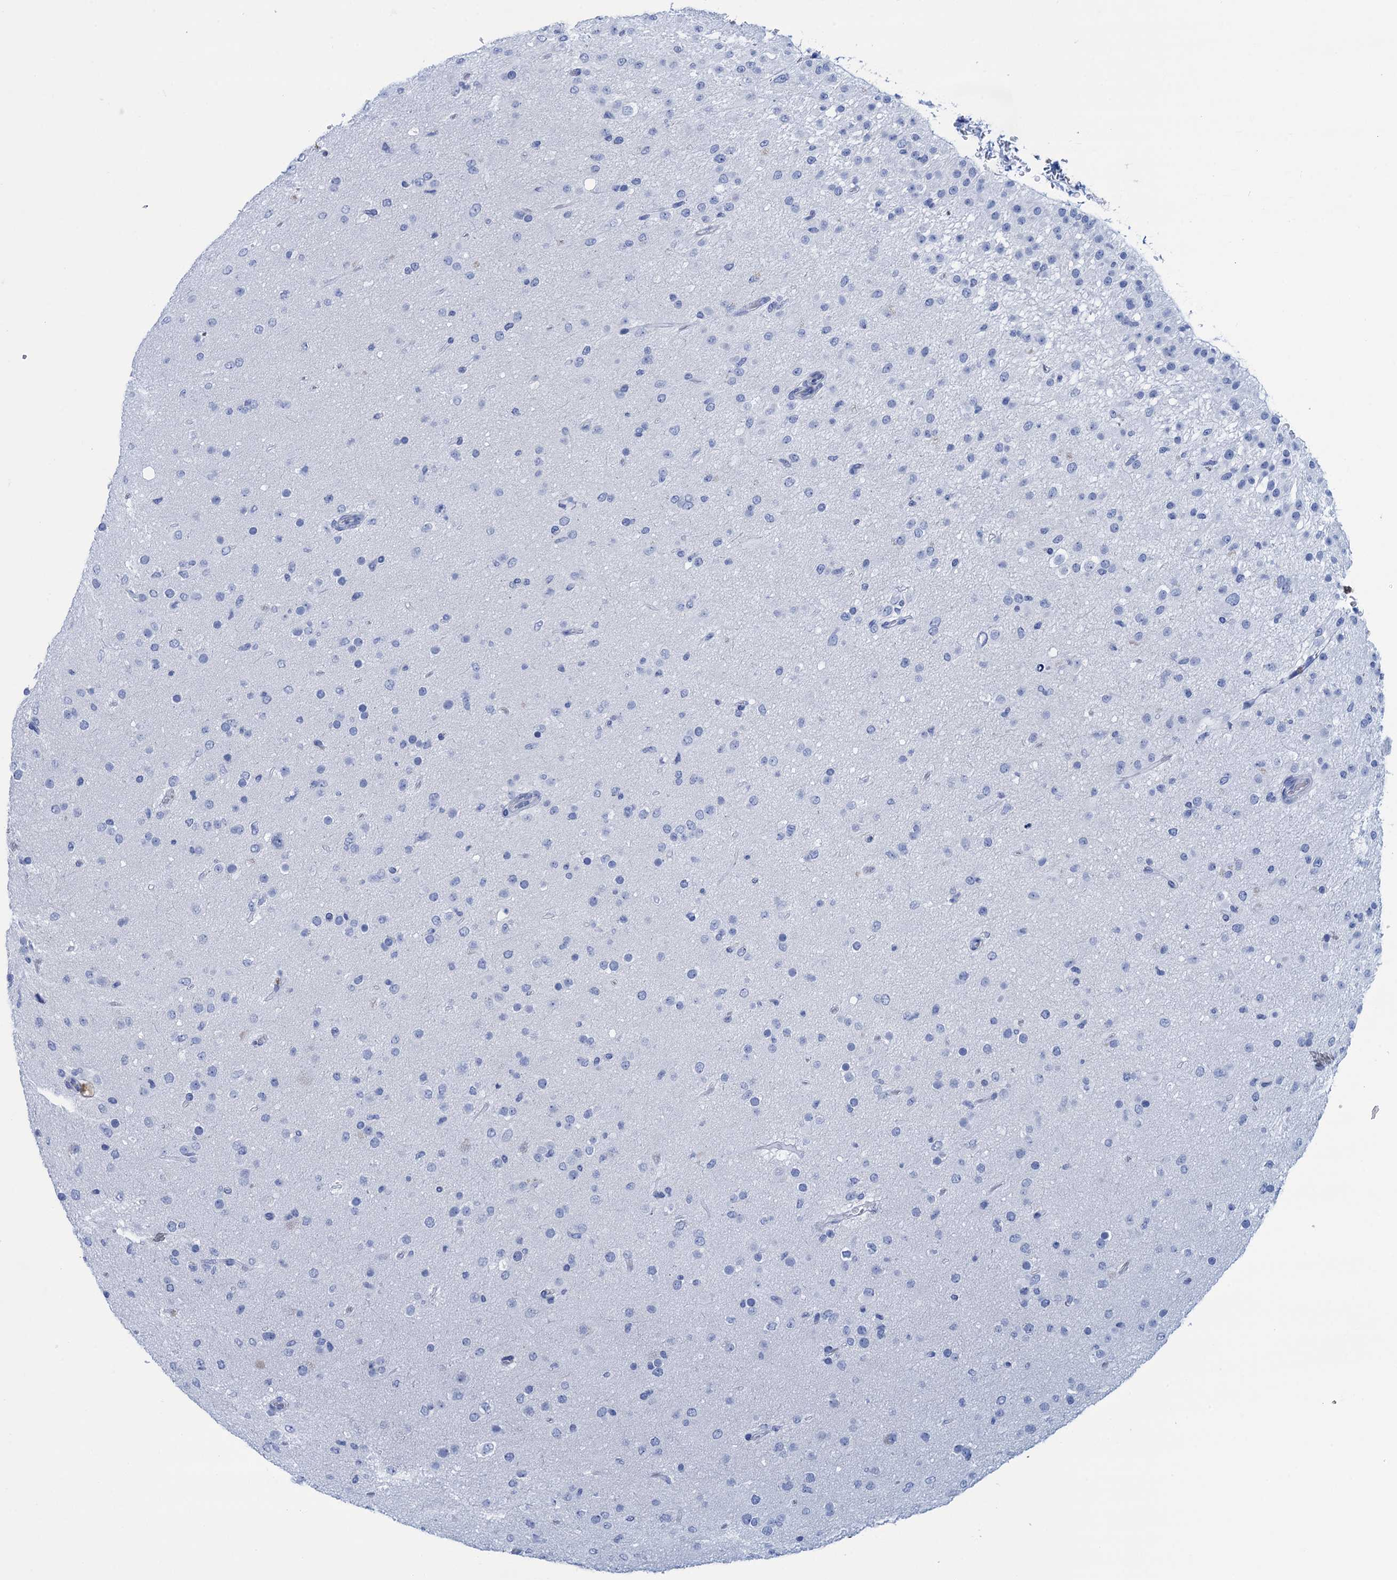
{"staining": {"intensity": "negative", "quantity": "none", "location": "none"}, "tissue": "glioma", "cell_type": "Tumor cells", "image_type": "cancer", "snomed": [{"axis": "morphology", "description": "Glioma, malignant, Low grade"}, {"axis": "topography", "description": "Brain"}], "caption": "High magnification brightfield microscopy of glioma stained with DAB (brown) and counterstained with hematoxylin (blue): tumor cells show no significant expression. The staining was performed using DAB to visualize the protein expression in brown, while the nuclei were stained in blue with hematoxylin (Magnification: 20x).", "gene": "CALML5", "patient": {"sex": "male", "age": 65}}